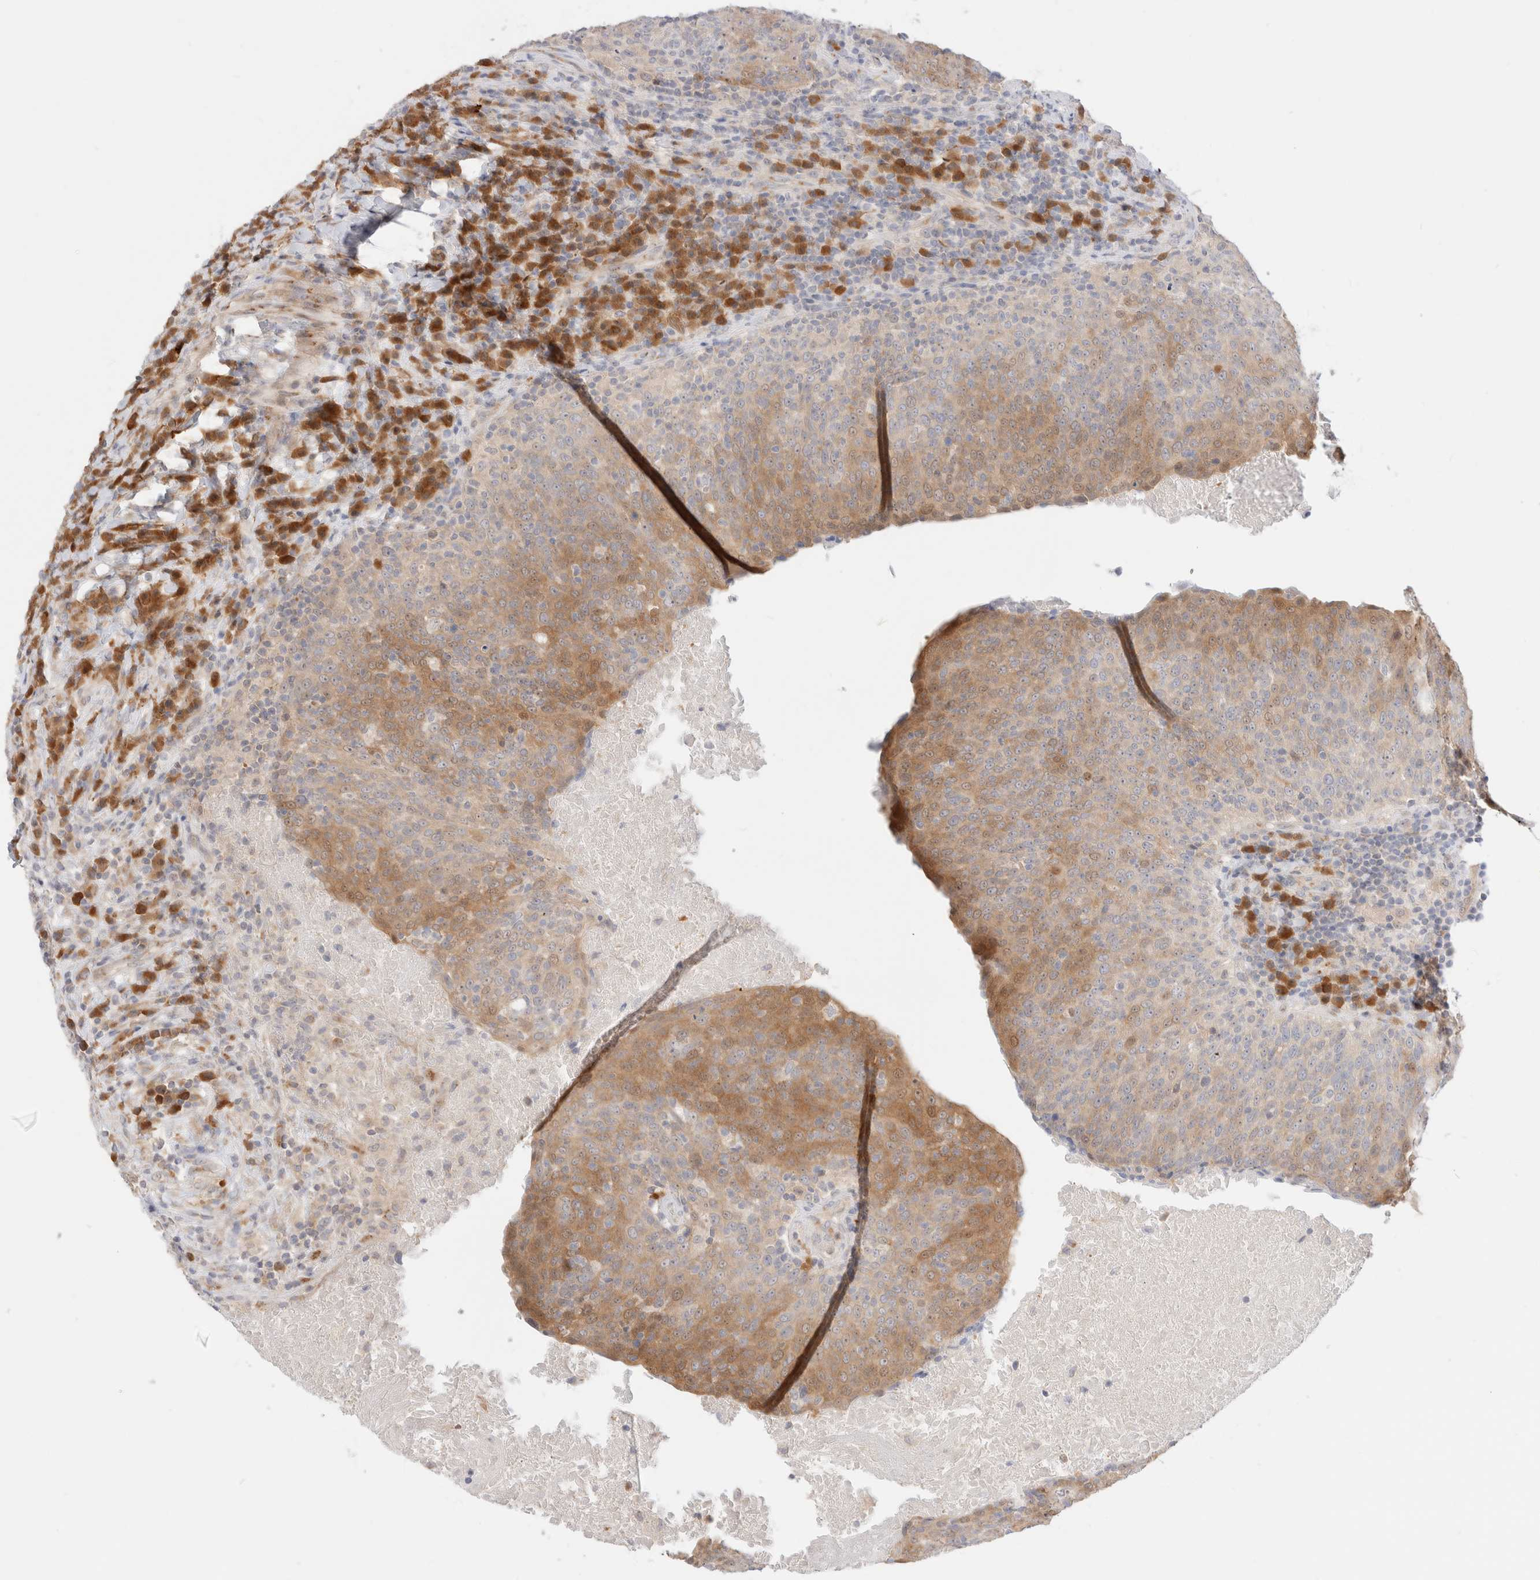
{"staining": {"intensity": "moderate", "quantity": "25%-75%", "location": "cytoplasmic/membranous"}, "tissue": "head and neck cancer", "cell_type": "Tumor cells", "image_type": "cancer", "snomed": [{"axis": "morphology", "description": "Squamous cell carcinoma, NOS"}, {"axis": "morphology", "description": "Squamous cell carcinoma, metastatic, NOS"}, {"axis": "topography", "description": "Lymph node"}, {"axis": "topography", "description": "Head-Neck"}], "caption": "The immunohistochemical stain highlights moderate cytoplasmic/membranous staining in tumor cells of metastatic squamous cell carcinoma (head and neck) tissue.", "gene": "EFCAB13", "patient": {"sex": "male", "age": 62}}